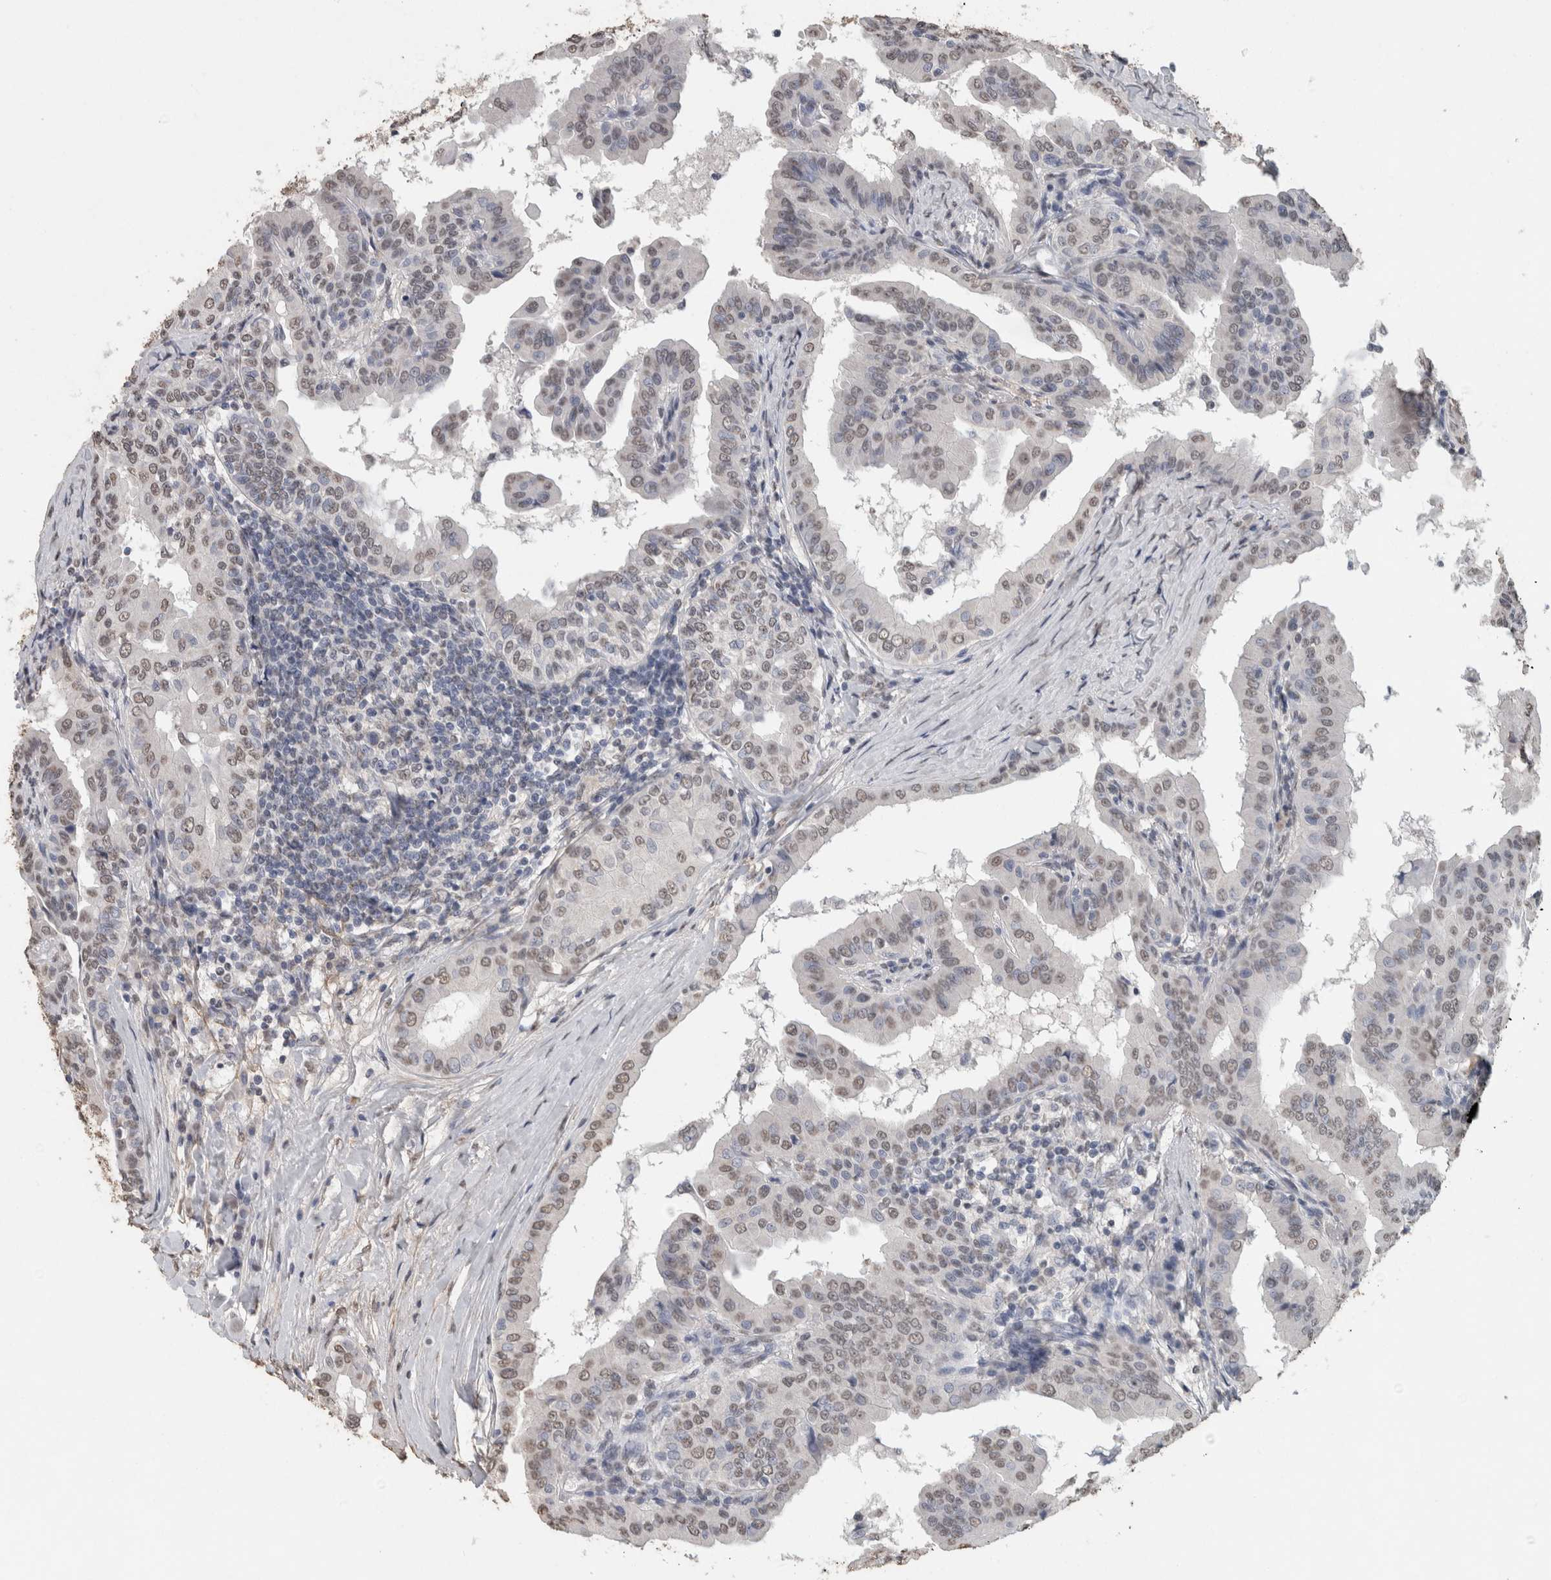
{"staining": {"intensity": "weak", "quantity": ">75%", "location": "nuclear"}, "tissue": "thyroid cancer", "cell_type": "Tumor cells", "image_type": "cancer", "snomed": [{"axis": "morphology", "description": "Papillary adenocarcinoma, NOS"}, {"axis": "topography", "description": "Thyroid gland"}], "caption": "Brown immunohistochemical staining in human thyroid cancer (papillary adenocarcinoma) reveals weak nuclear staining in about >75% of tumor cells. The protein is stained brown, and the nuclei are stained in blue (DAB IHC with brightfield microscopy, high magnification).", "gene": "LTBP1", "patient": {"sex": "male", "age": 33}}